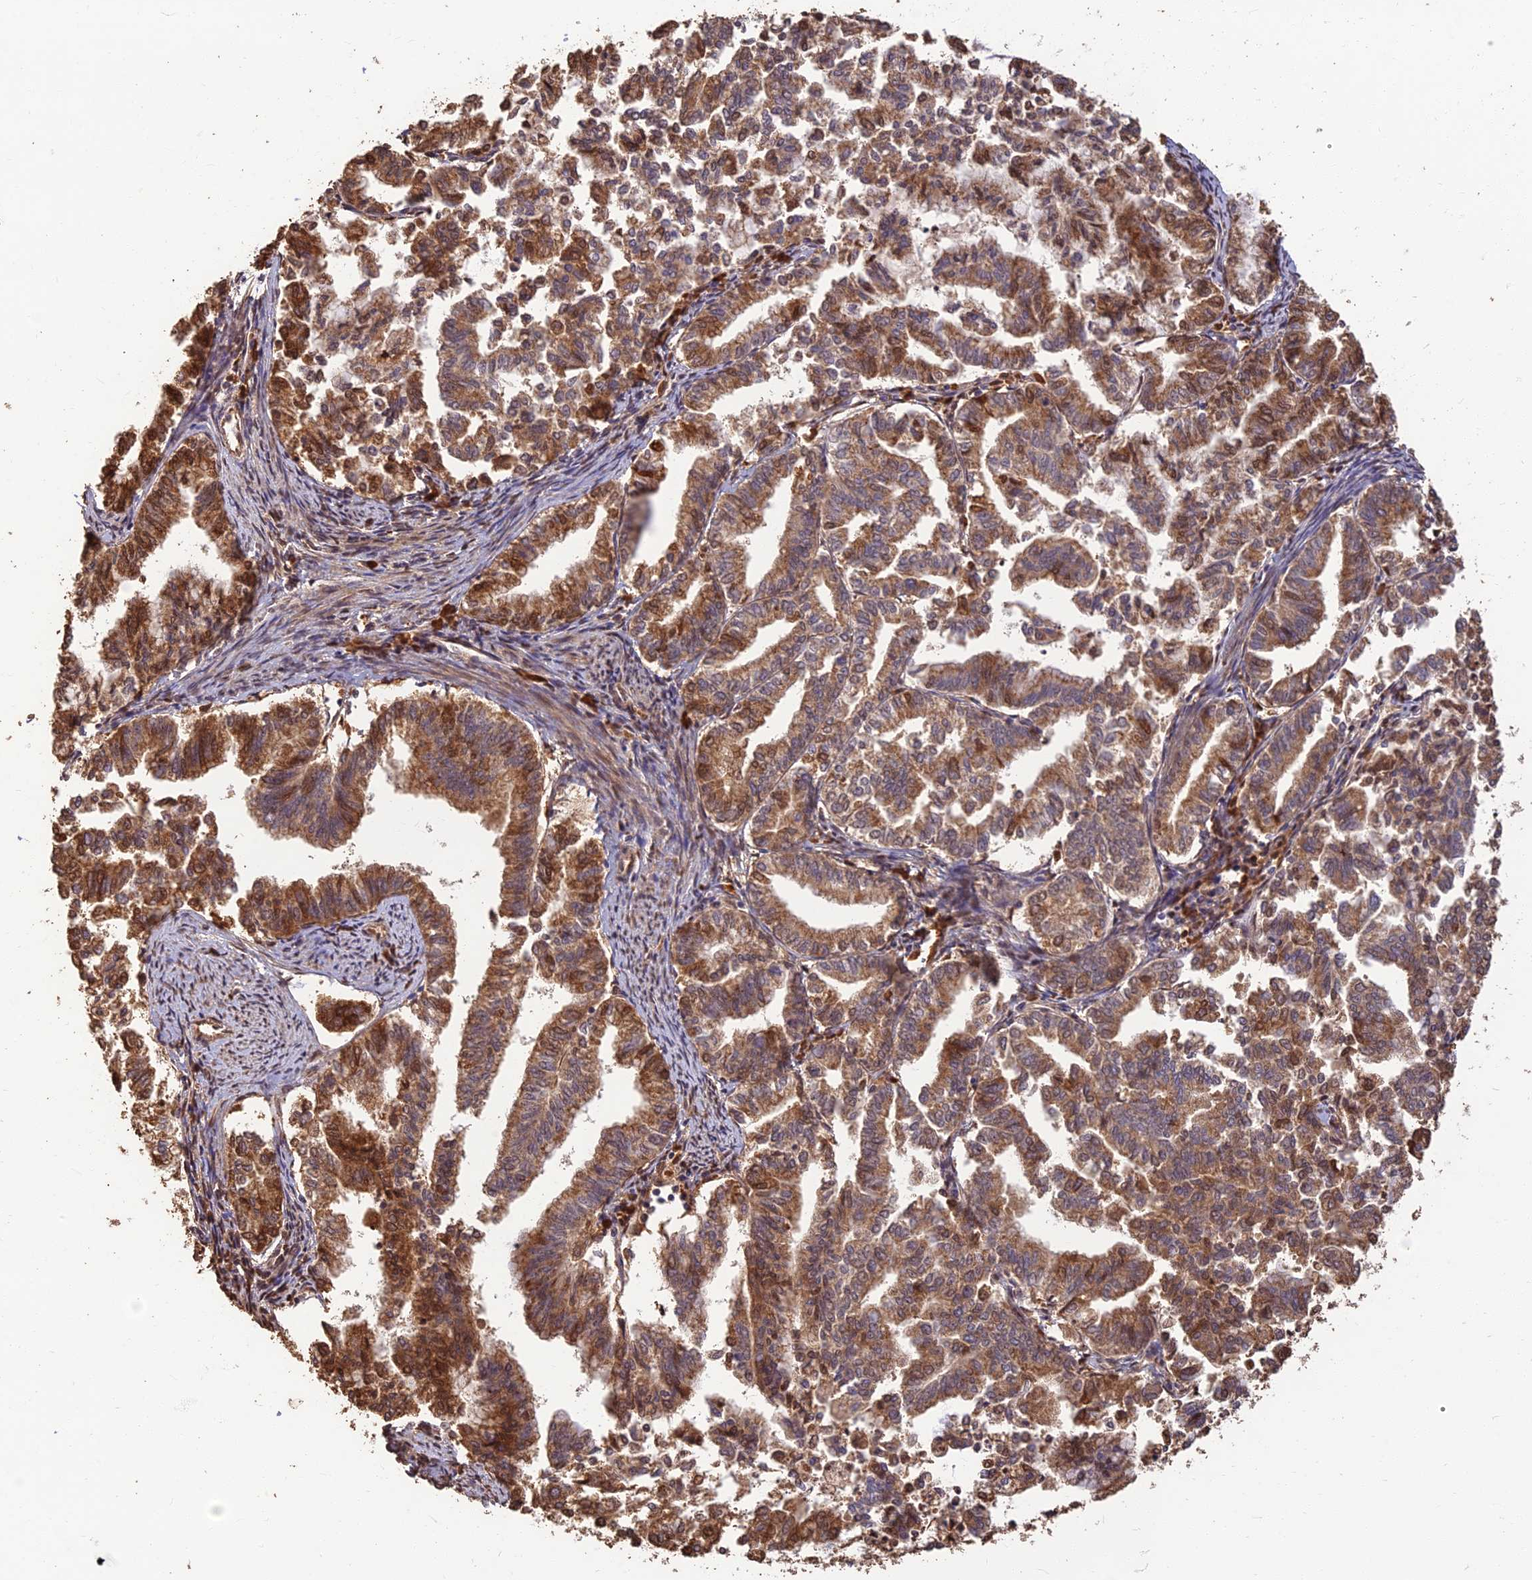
{"staining": {"intensity": "moderate", "quantity": ">75%", "location": "cytoplasmic/membranous"}, "tissue": "endometrial cancer", "cell_type": "Tumor cells", "image_type": "cancer", "snomed": [{"axis": "morphology", "description": "Adenocarcinoma, NOS"}, {"axis": "topography", "description": "Endometrium"}], "caption": "DAB (3,3'-diaminobenzidine) immunohistochemical staining of endometrial cancer (adenocarcinoma) exhibits moderate cytoplasmic/membranous protein positivity in about >75% of tumor cells.", "gene": "CORO1C", "patient": {"sex": "female", "age": 79}}